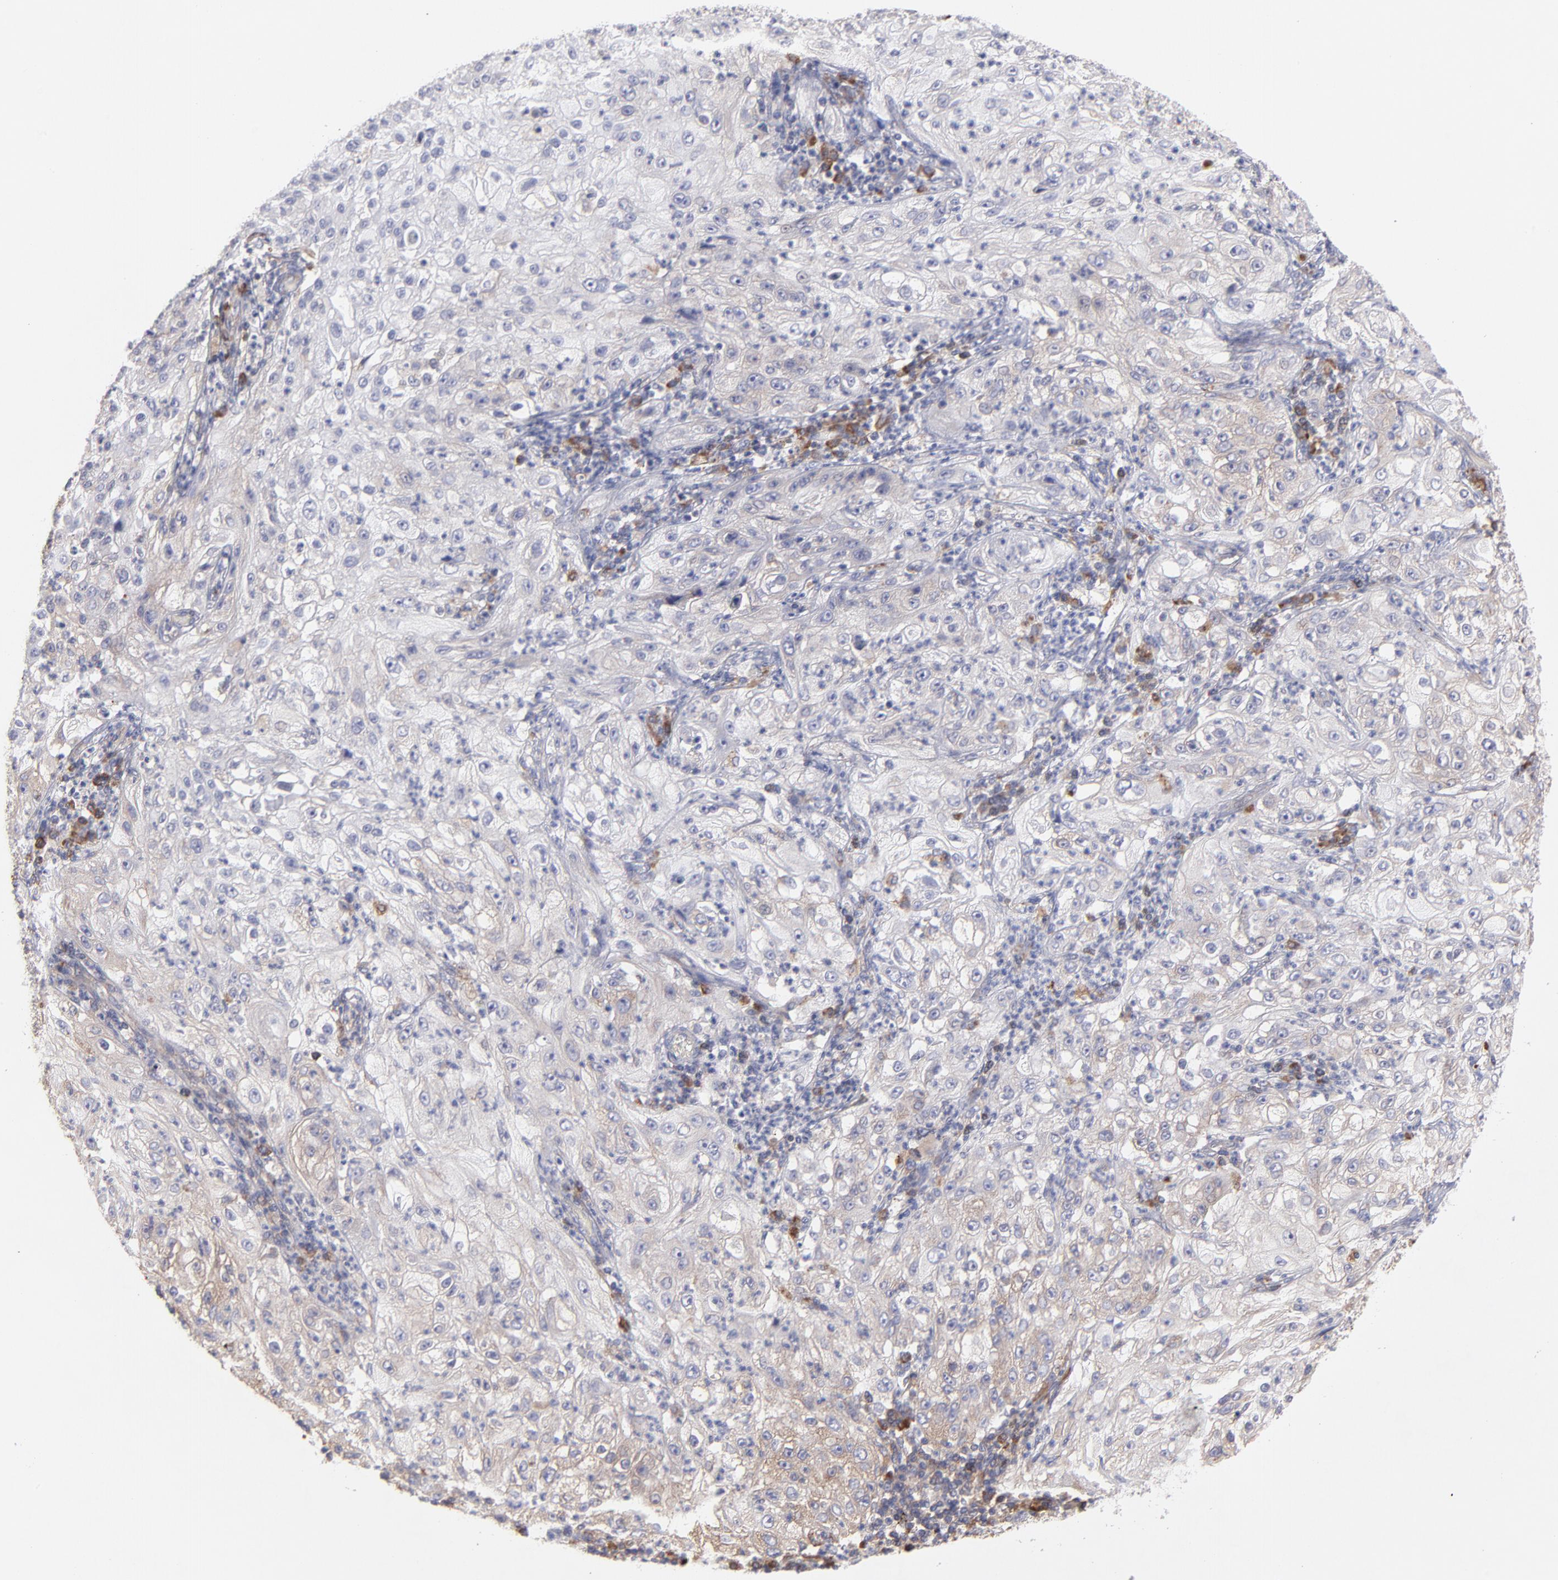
{"staining": {"intensity": "negative", "quantity": "none", "location": "none"}, "tissue": "lung cancer", "cell_type": "Tumor cells", "image_type": "cancer", "snomed": [{"axis": "morphology", "description": "Inflammation, NOS"}, {"axis": "morphology", "description": "Squamous cell carcinoma, NOS"}, {"axis": "topography", "description": "Lymph node"}, {"axis": "topography", "description": "Soft tissue"}, {"axis": "topography", "description": "Lung"}], "caption": "DAB immunohistochemical staining of human squamous cell carcinoma (lung) exhibits no significant positivity in tumor cells.", "gene": "RPLP0", "patient": {"sex": "male", "age": 66}}